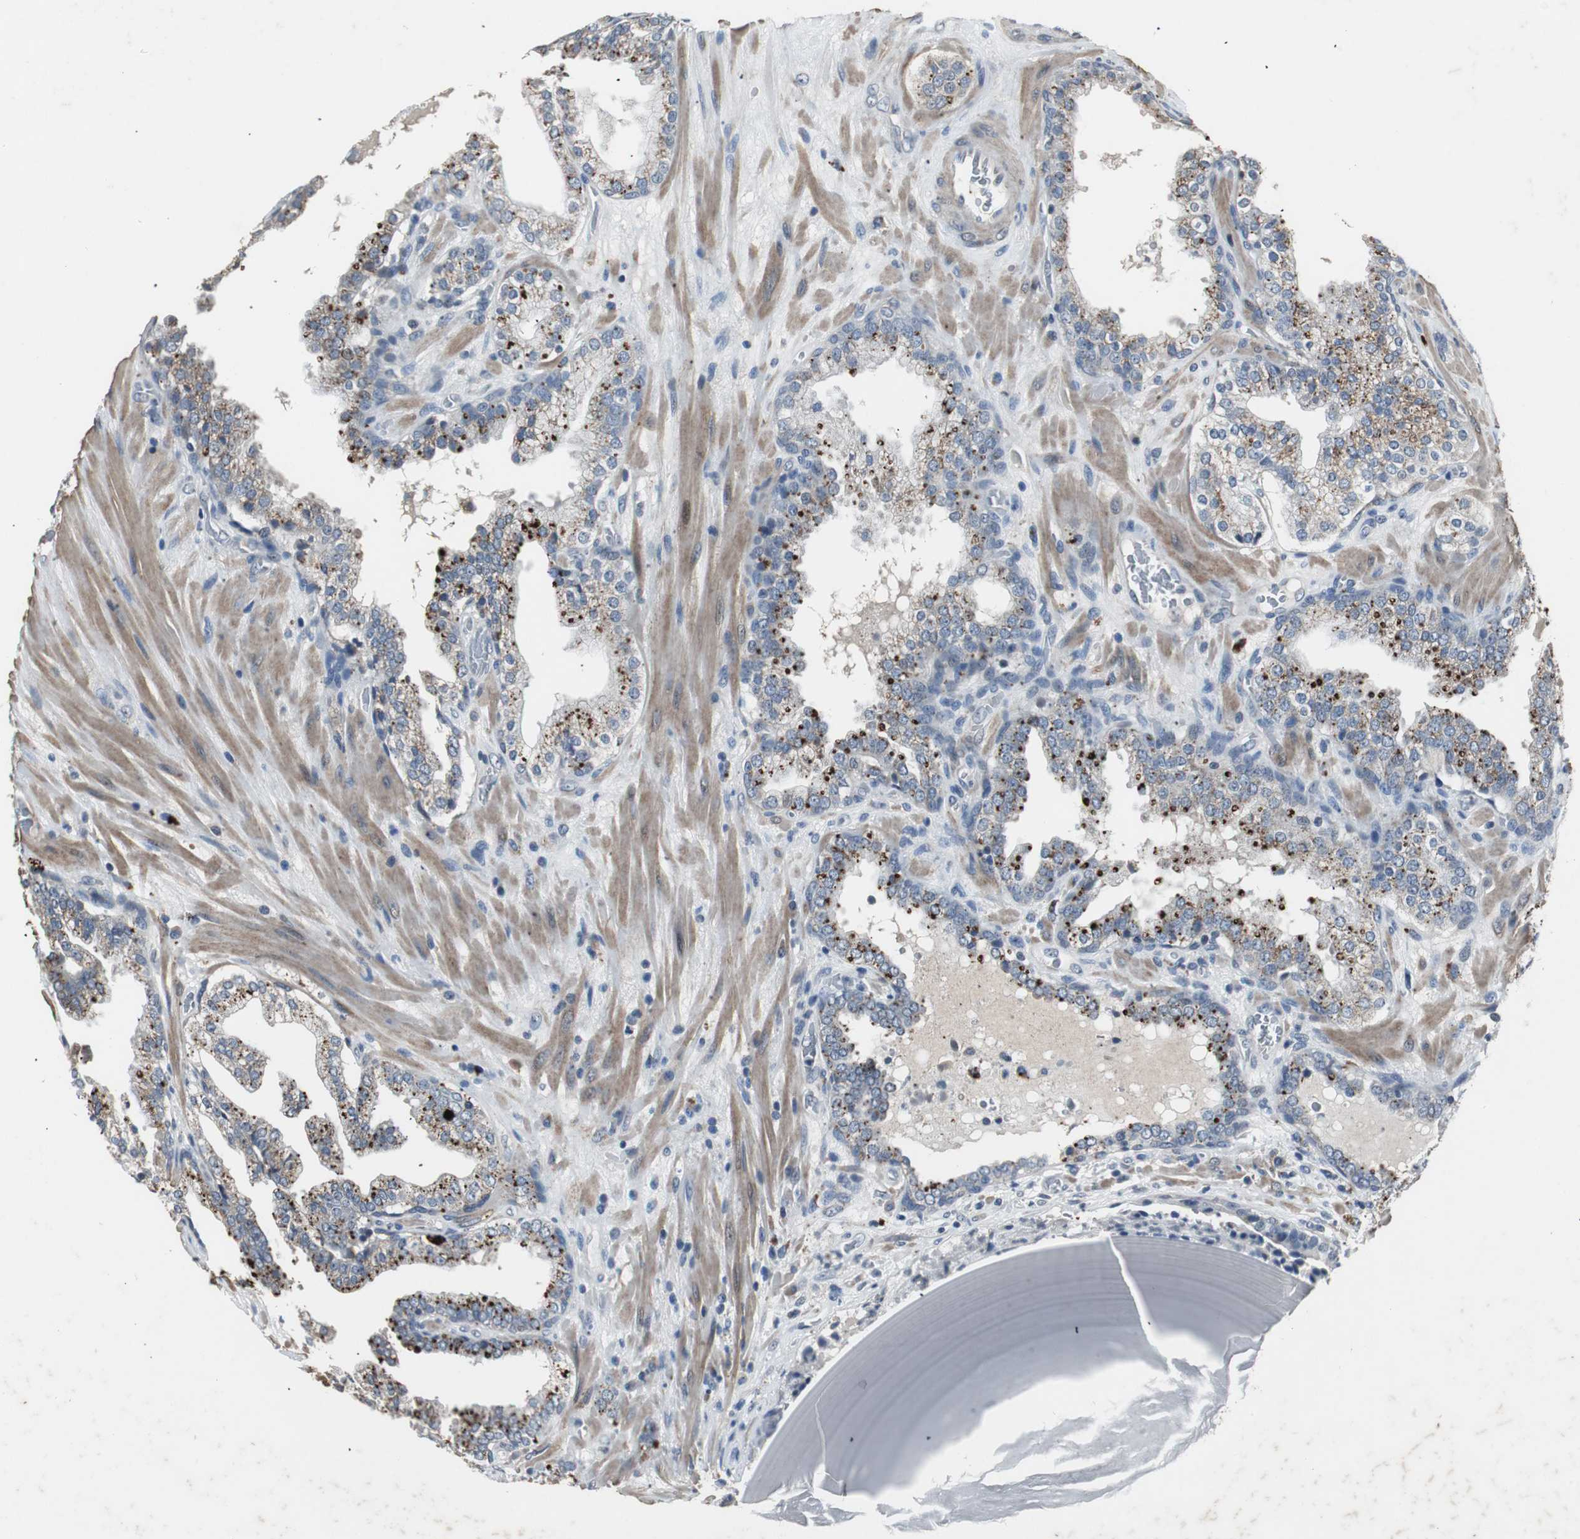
{"staining": {"intensity": "strong", "quantity": "25%-75%", "location": "cytoplasmic/membranous"}, "tissue": "prostate cancer", "cell_type": "Tumor cells", "image_type": "cancer", "snomed": [{"axis": "morphology", "description": "Adenocarcinoma, High grade"}, {"axis": "topography", "description": "Prostate"}], "caption": "High-power microscopy captured an immunohistochemistry image of prostate cancer, revealing strong cytoplasmic/membranous staining in approximately 25%-75% of tumor cells.", "gene": "PCYT1B", "patient": {"sex": "male", "age": 68}}